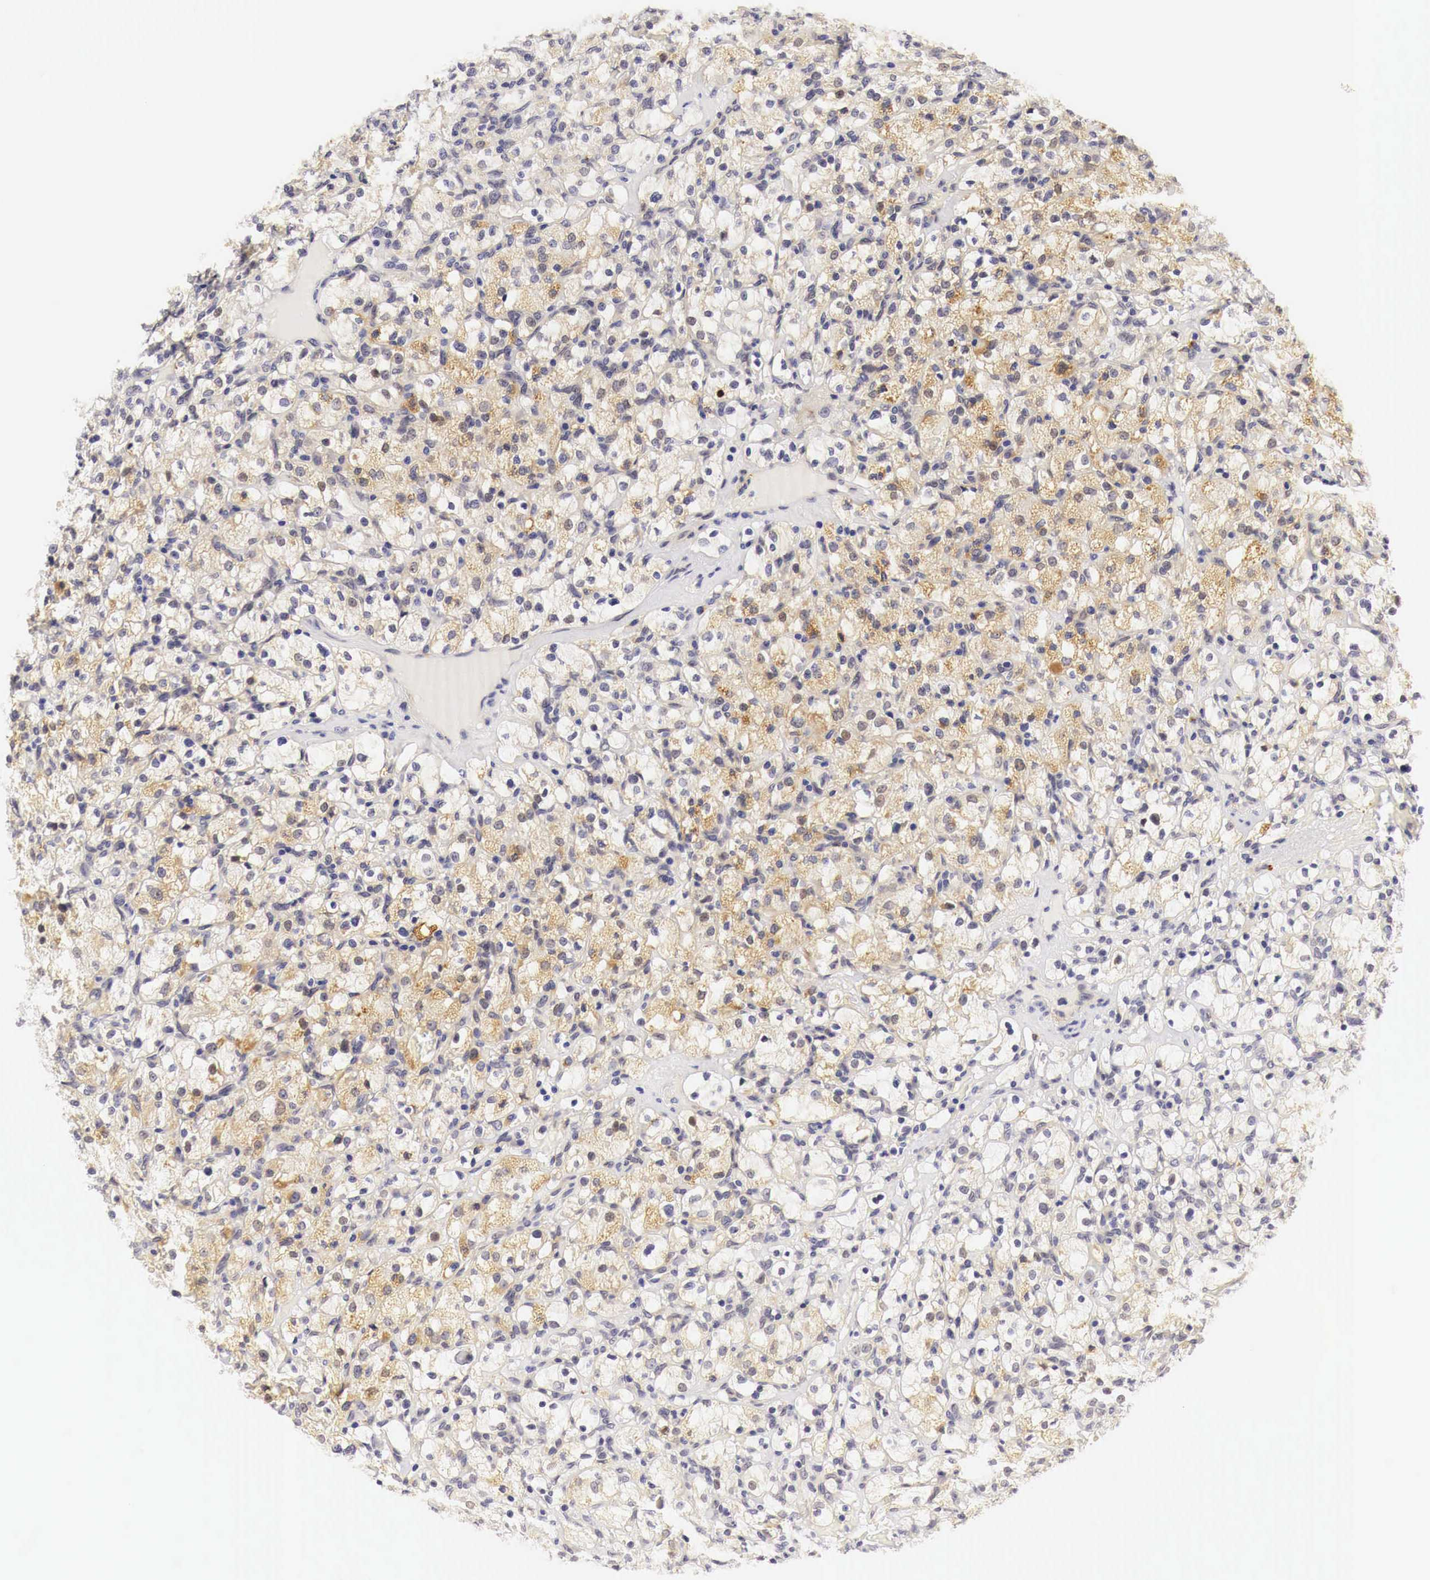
{"staining": {"intensity": "weak", "quantity": "25%-75%", "location": "cytoplasmic/membranous,nuclear"}, "tissue": "renal cancer", "cell_type": "Tumor cells", "image_type": "cancer", "snomed": [{"axis": "morphology", "description": "Adenocarcinoma, NOS"}, {"axis": "topography", "description": "Kidney"}], "caption": "Human renal cancer (adenocarcinoma) stained with a protein marker shows weak staining in tumor cells.", "gene": "CASP3", "patient": {"sex": "female", "age": 83}}